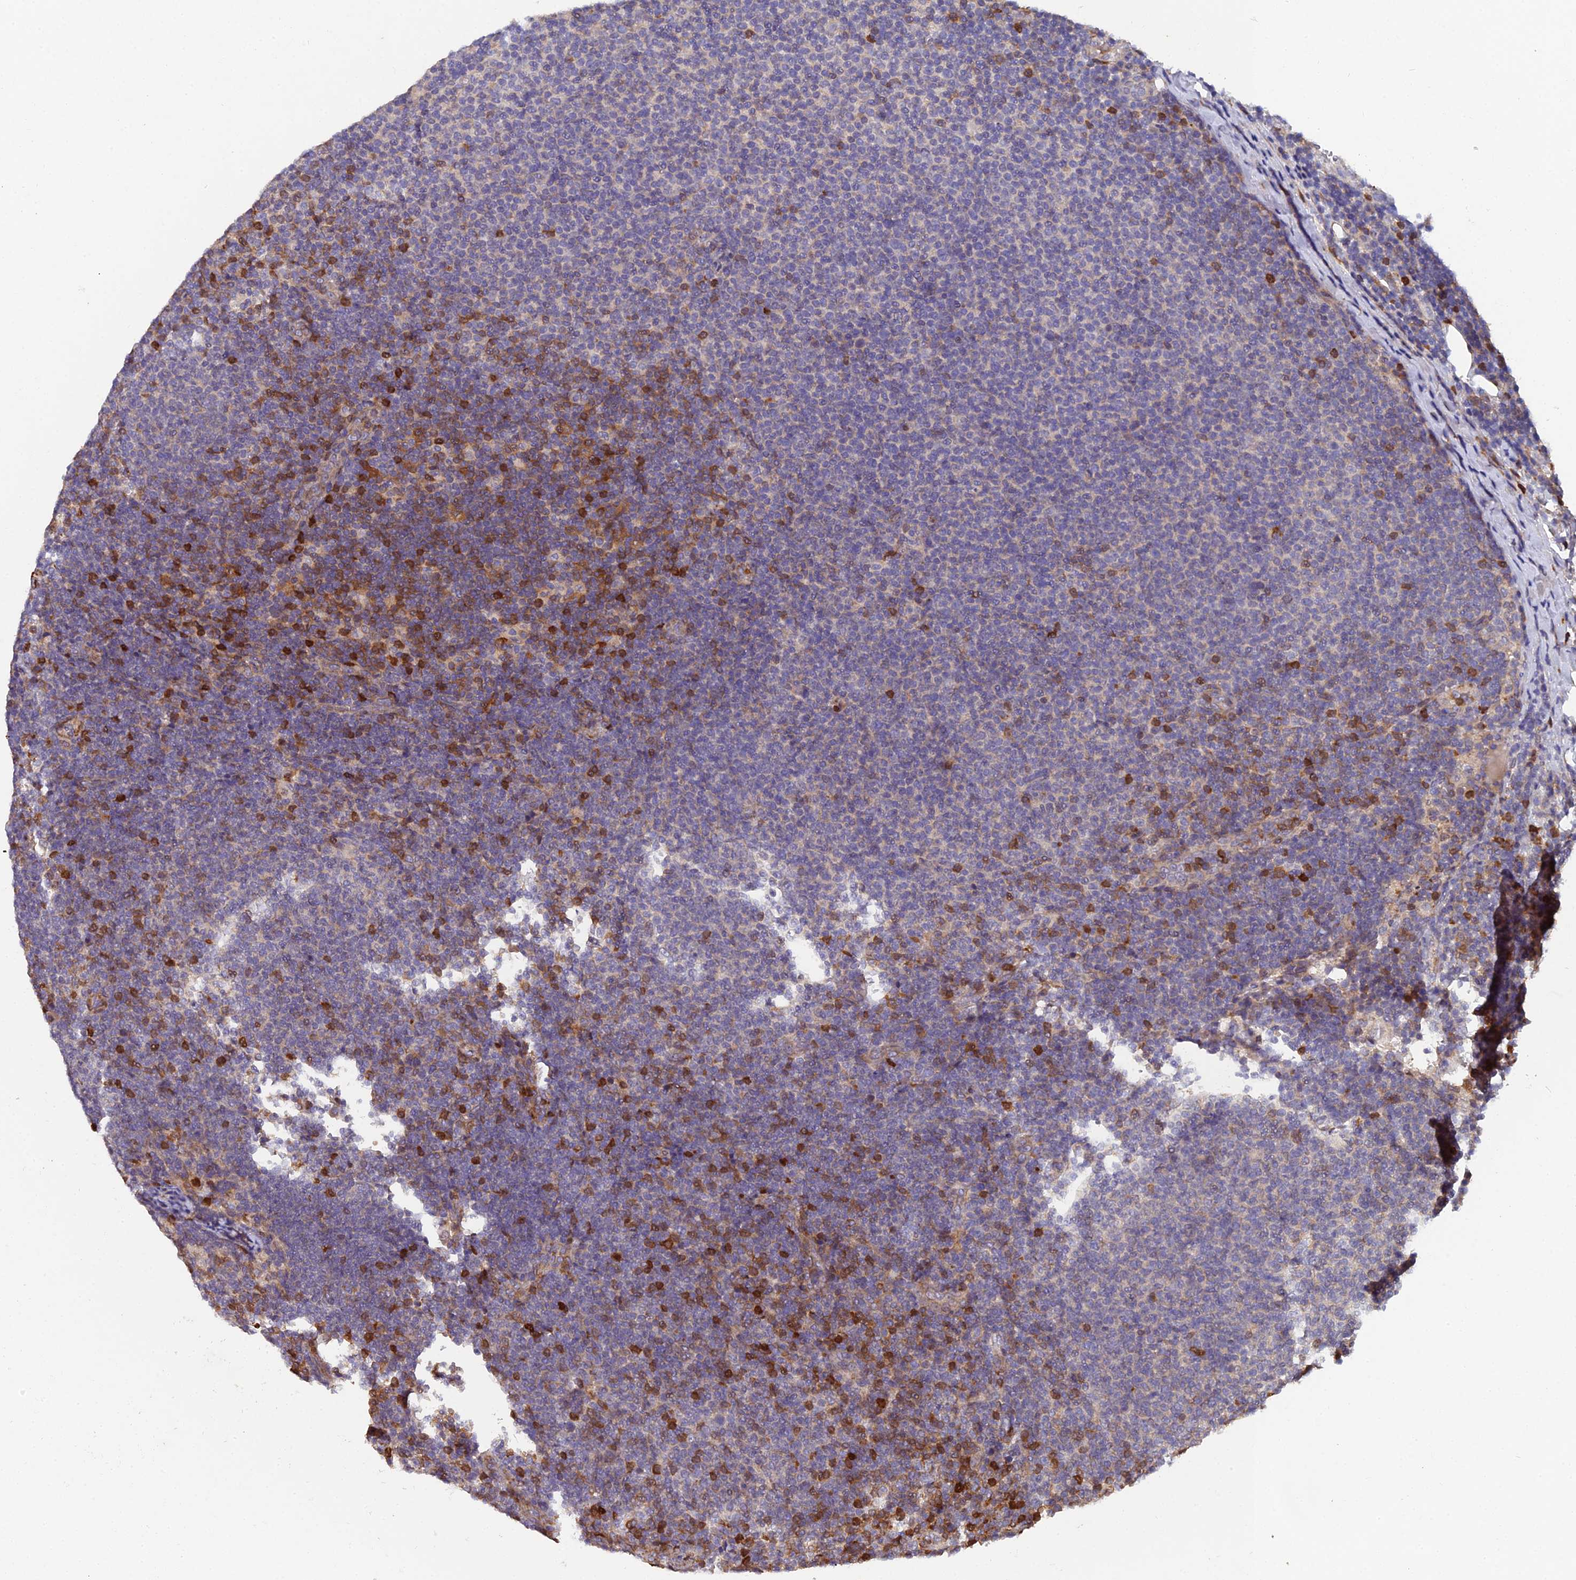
{"staining": {"intensity": "moderate", "quantity": "<25%", "location": "cytoplasmic/membranous"}, "tissue": "lymphoma", "cell_type": "Tumor cells", "image_type": "cancer", "snomed": [{"axis": "morphology", "description": "Malignant lymphoma, non-Hodgkin's type, Low grade"}, {"axis": "topography", "description": "Lymph node"}], "caption": "There is low levels of moderate cytoplasmic/membranous staining in tumor cells of lymphoma, as demonstrated by immunohistochemical staining (brown color).", "gene": "GALK2", "patient": {"sex": "male", "age": 66}}